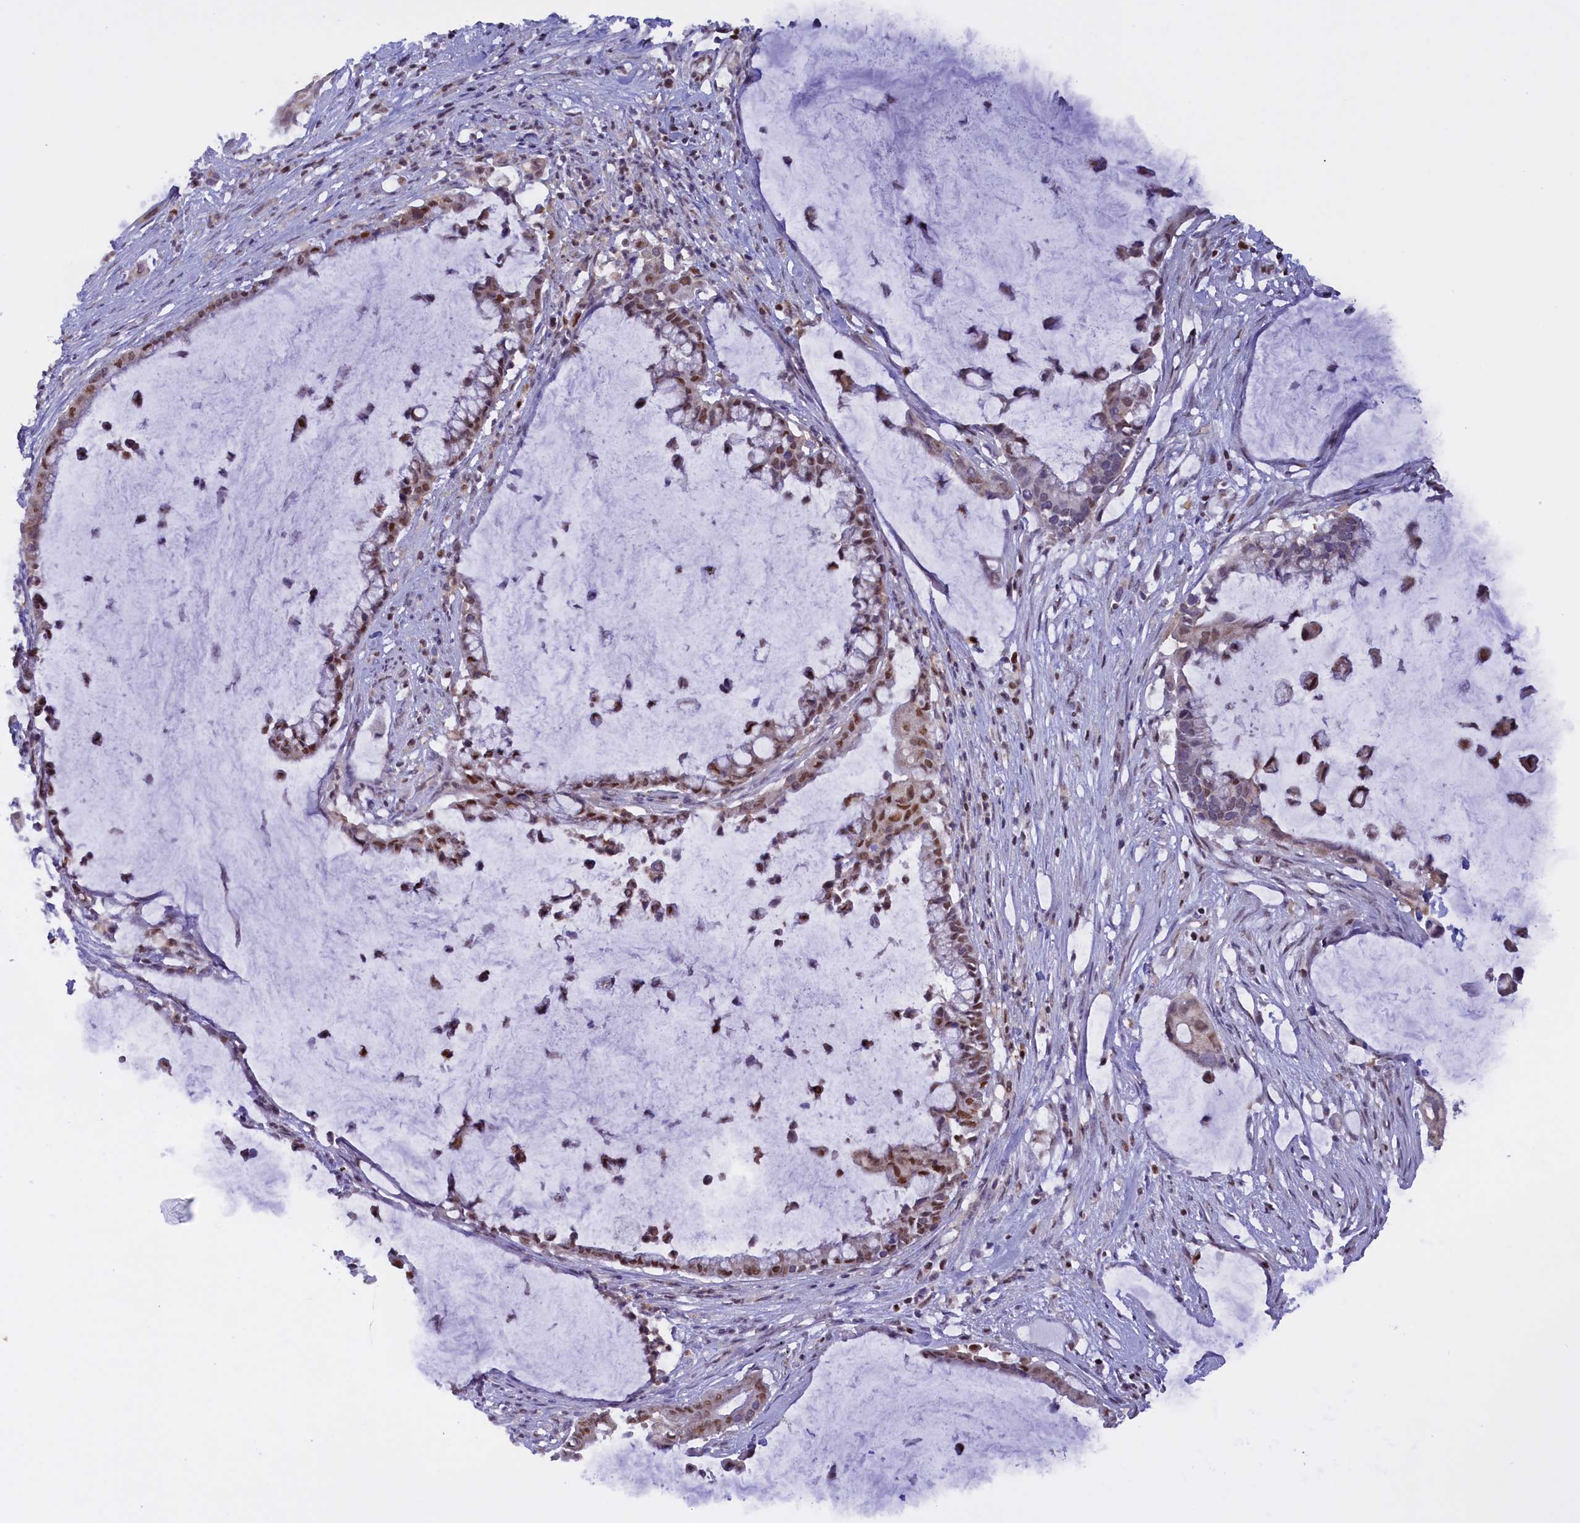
{"staining": {"intensity": "moderate", "quantity": "25%-75%", "location": "nuclear"}, "tissue": "pancreatic cancer", "cell_type": "Tumor cells", "image_type": "cancer", "snomed": [{"axis": "morphology", "description": "Adenocarcinoma, NOS"}, {"axis": "topography", "description": "Pancreas"}], "caption": "Human adenocarcinoma (pancreatic) stained with a brown dye shows moderate nuclear positive positivity in about 25%-75% of tumor cells.", "gene": "IZUMO2", "patient": {"sex": "male", "age": 41}}